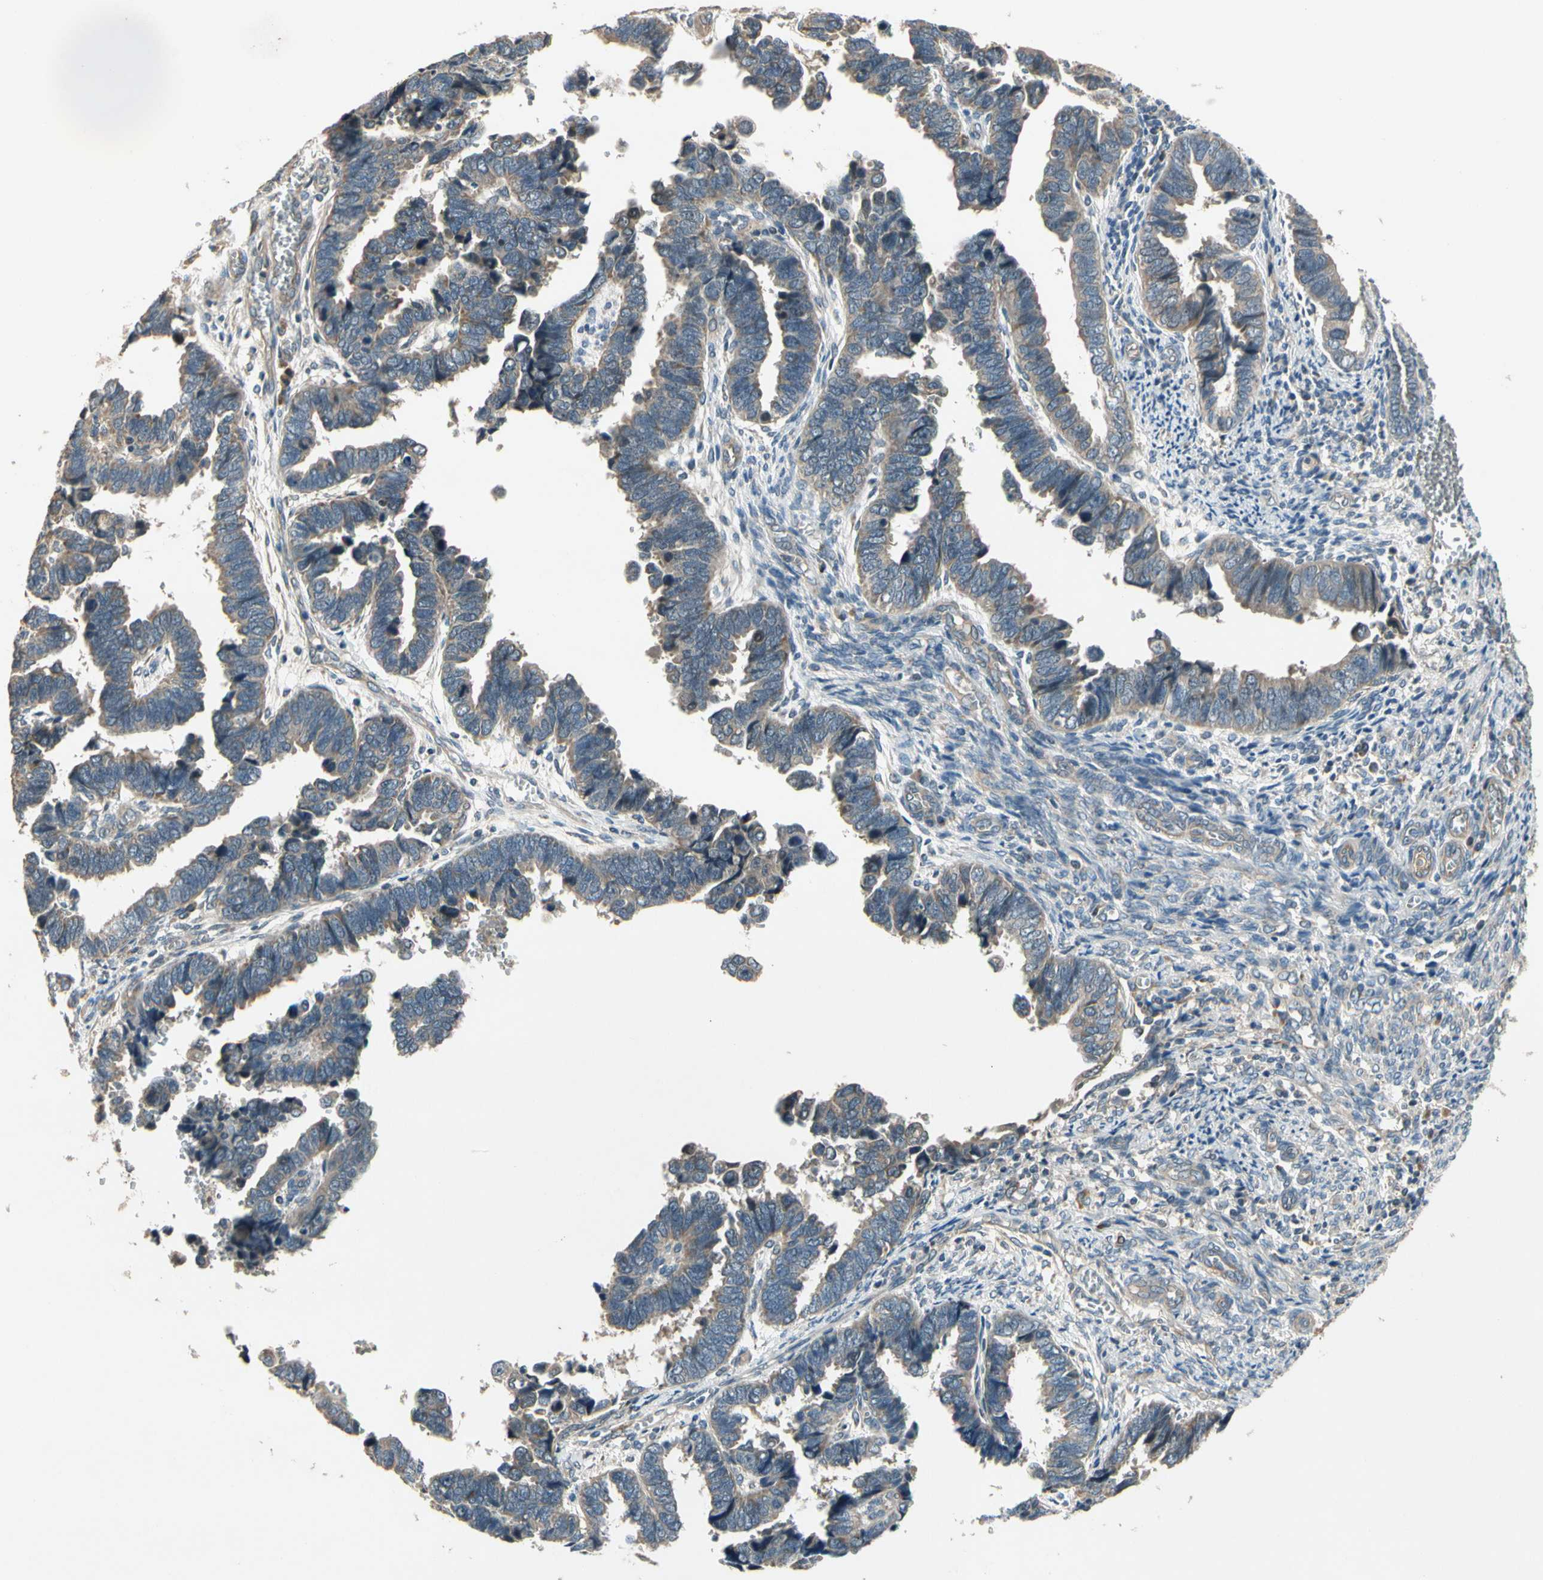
{"staining": {"intensity": "weak", "quantity": ">75%", "location": "cytoplasmic/membranous"}, "tissue": "endometrial cancer", "cell_type": "Tumor cells", "image_type": "cancer", "snomed": [{"axis": "morphology", "description": "Adenocarcinoma, NOS"}, {"axis": "topography", "description": "Endometrium"}], "caption": "Immunohistochemical staining of adenocarcinoma (endometrial) displays low levels of weak cytoplasmic/membranous protein staining in about >75% of tumor cells. (Stains: DAB (3,3'-diaminobenzidine) in brown, nuclei in blue, Microscopy: brightfield microscopy at high magnification).", "gene": "ALKBH3", "patient": {"sex": "female", "age": 75}}